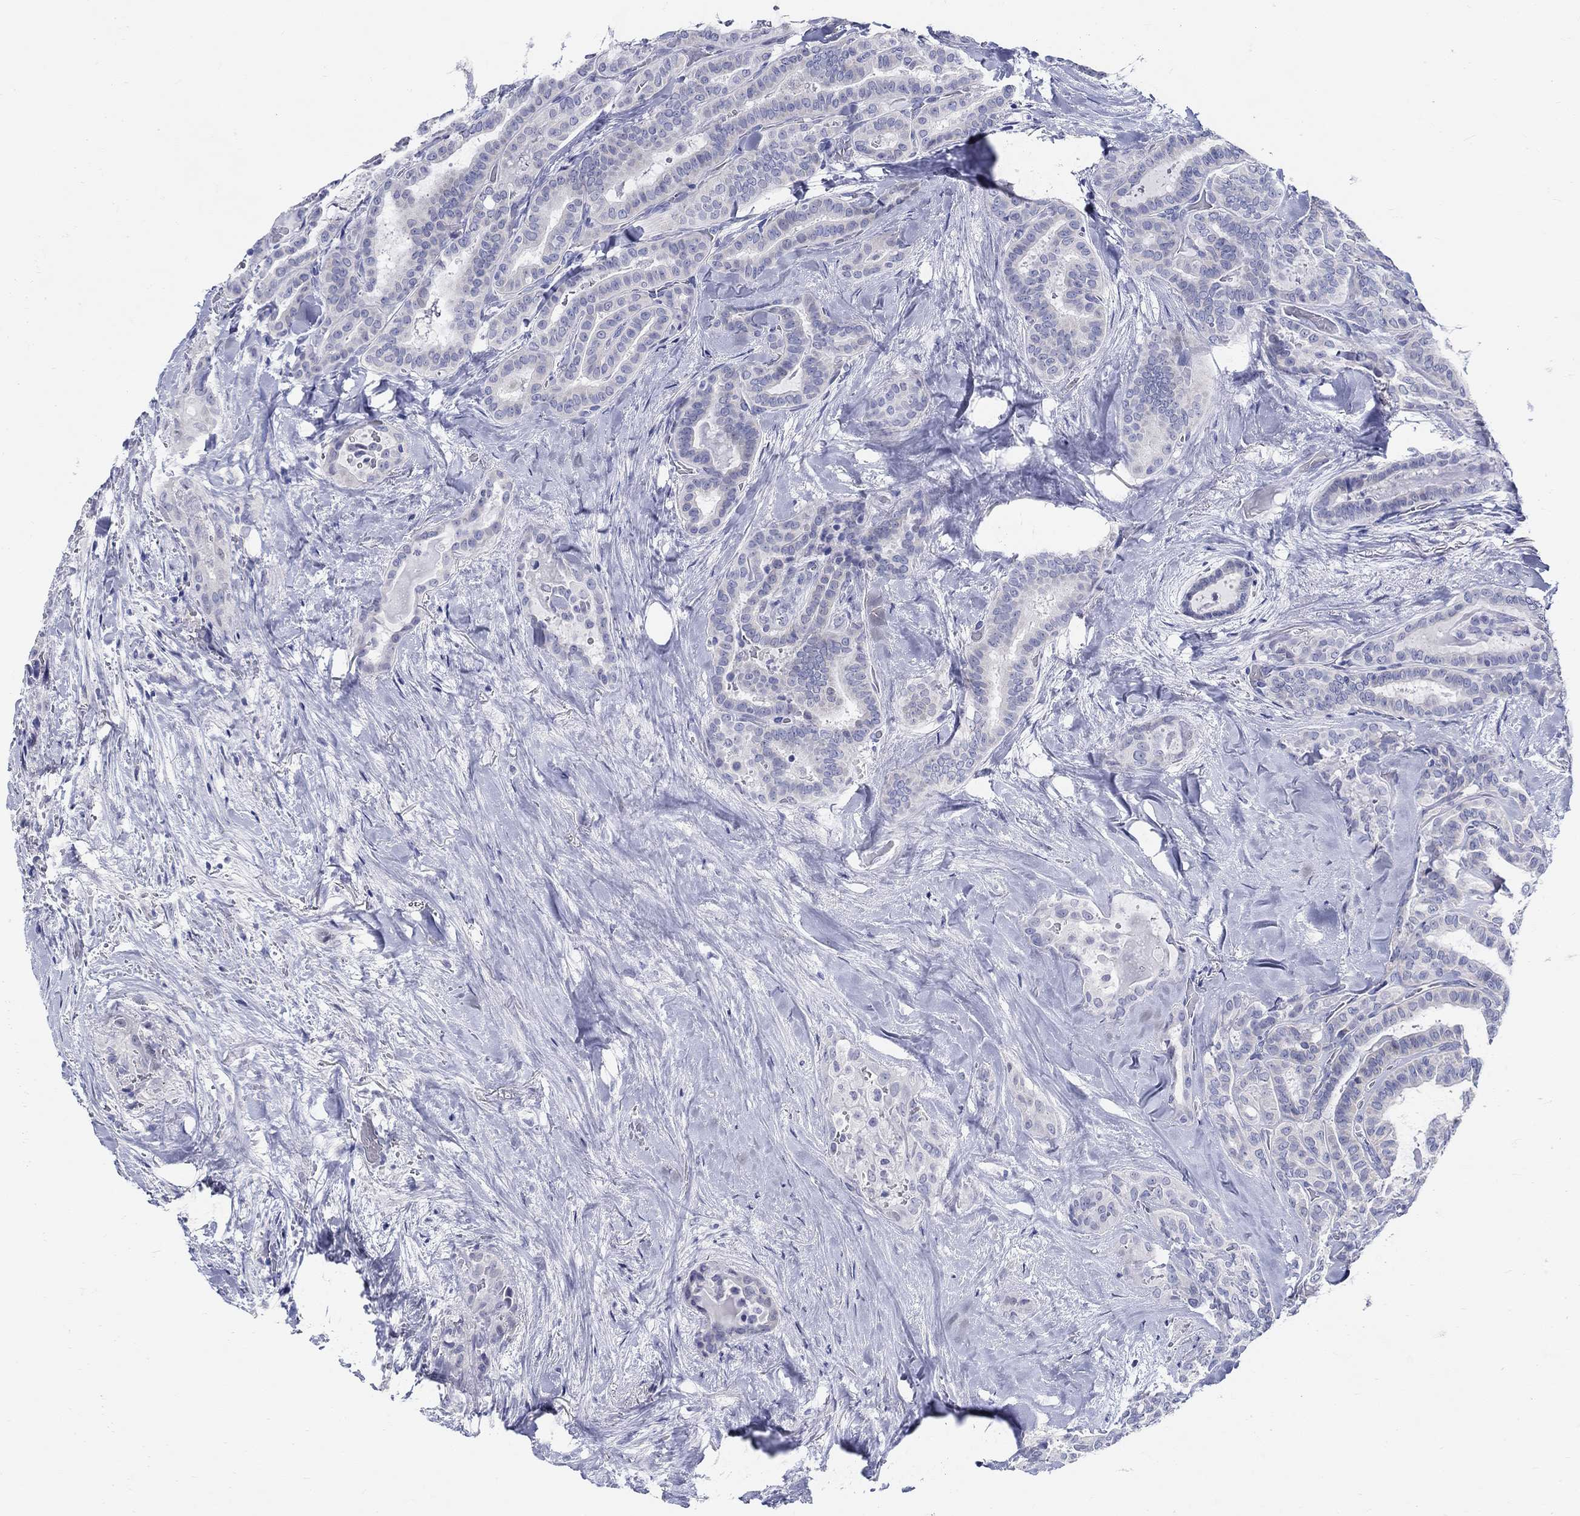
{"staining": {"intensity": "weak", "quantity": "<25%", "location": "cytoplasmic/membranous"}, "tissue": "thyroid cancer", "cell_type": "Tumor cells", "image_type": "cancer", "snomed": [{"axis": "morphology", "description": "Papillary adenocarcinoma, NOS"}, {"axis": "topography", "description": "Thyroid gland"}], "caption": "Thyroid cancer (papillary adenocarcinoma) was stained to show a protein in brown. There is no significant positivity in tumor cells.", "gene": "CRYGS", "patient": {"sex": "female", "age": 39}}